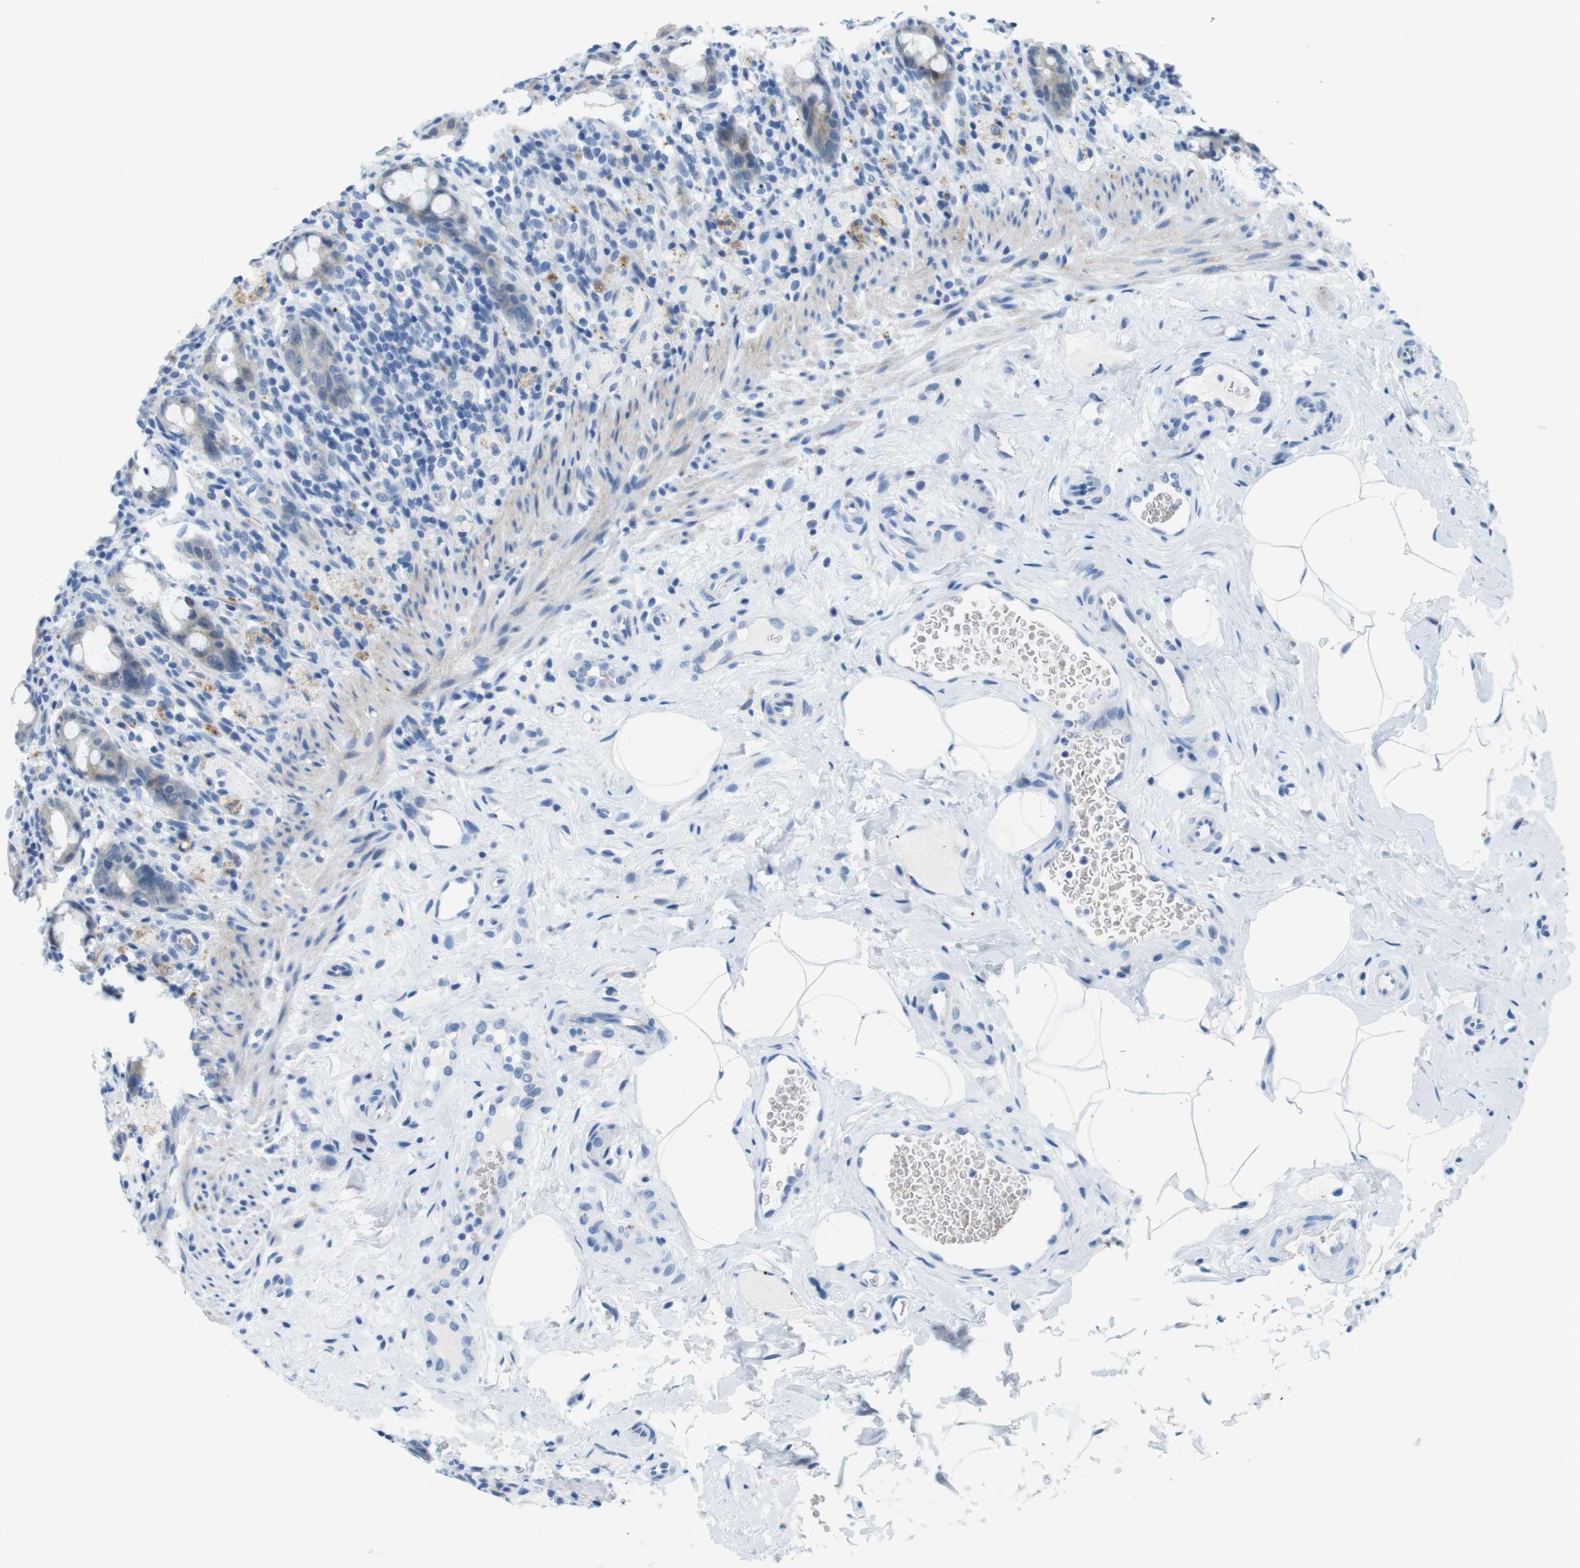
{"staining": {"intensity": "negative", "quantity": "none", "location": "none"}, "tissue": "rectum", "cell_type": "Glandular cells", "image_type": "normal", "snomed": [{"axis": "morphology", "description": "Normal tissue, NOS"}, {"axis": "topography", "description": "Rectum"}], "caption": "IHC of unremarkable human rectum exhibits no positivity in glandular cells.", "gene": "TFAP2C", "patient": {"sex": "male", "age": 44}}